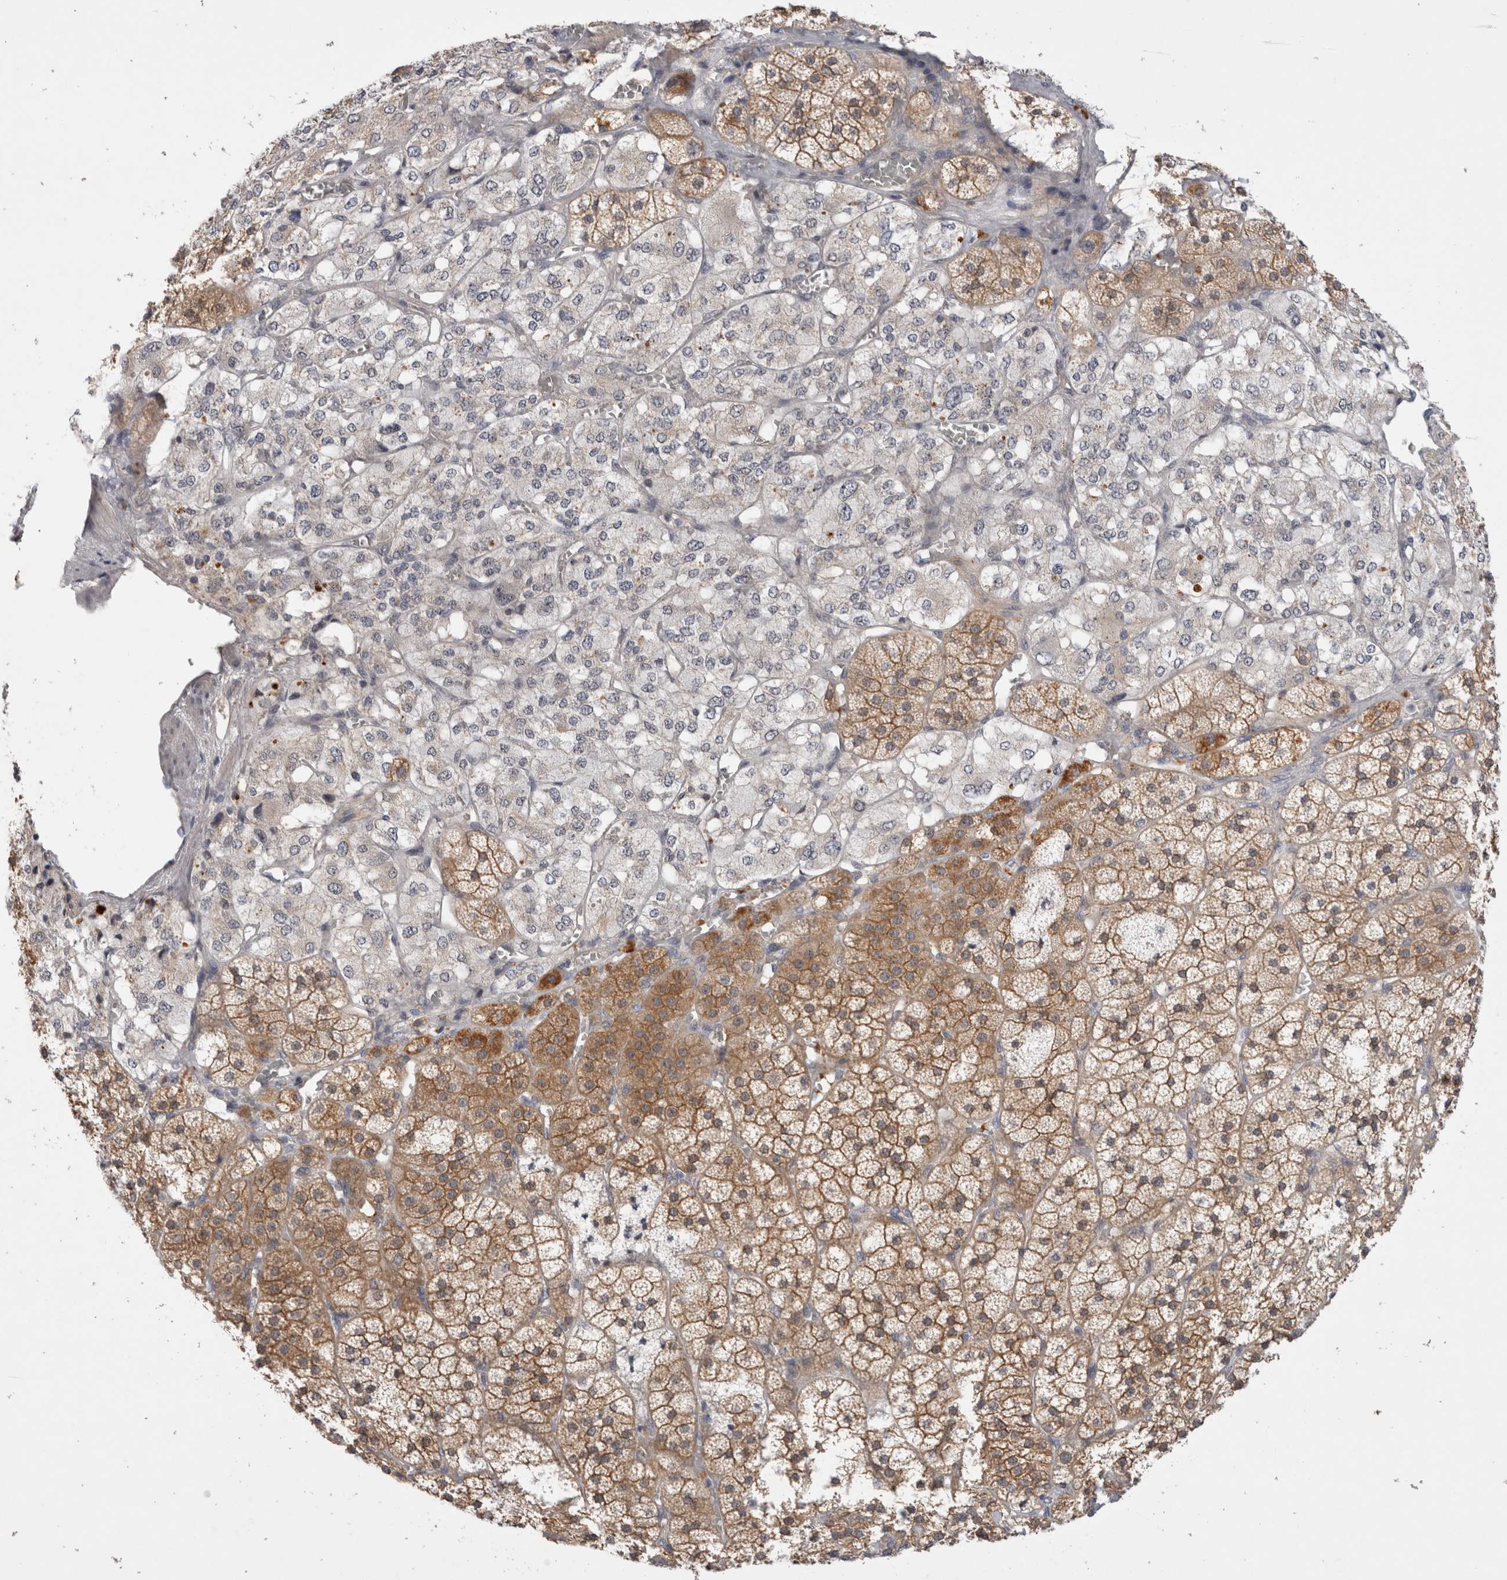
{"staining": {"intensity": "moderate", "quantity": ">75%", "location": "cytoplasmic/membranous"}, "tissue": "adrenal gland", "cell_type": "Glandular cells", "image_type": "normal", "snomed": [{"axis": "morphology", "description": "Normal tissue, NOS"}, {"axis": "topography", "description": "Adrenal gland"}], "caption": "Immunohistochemical staining of benign adrenal gland exhibits moderate cytoplasmic/membranous protein expression in approximately >75% of glandular cells.", "gene": "CERS3", "patient": {"sex": "female", "age": 44}}